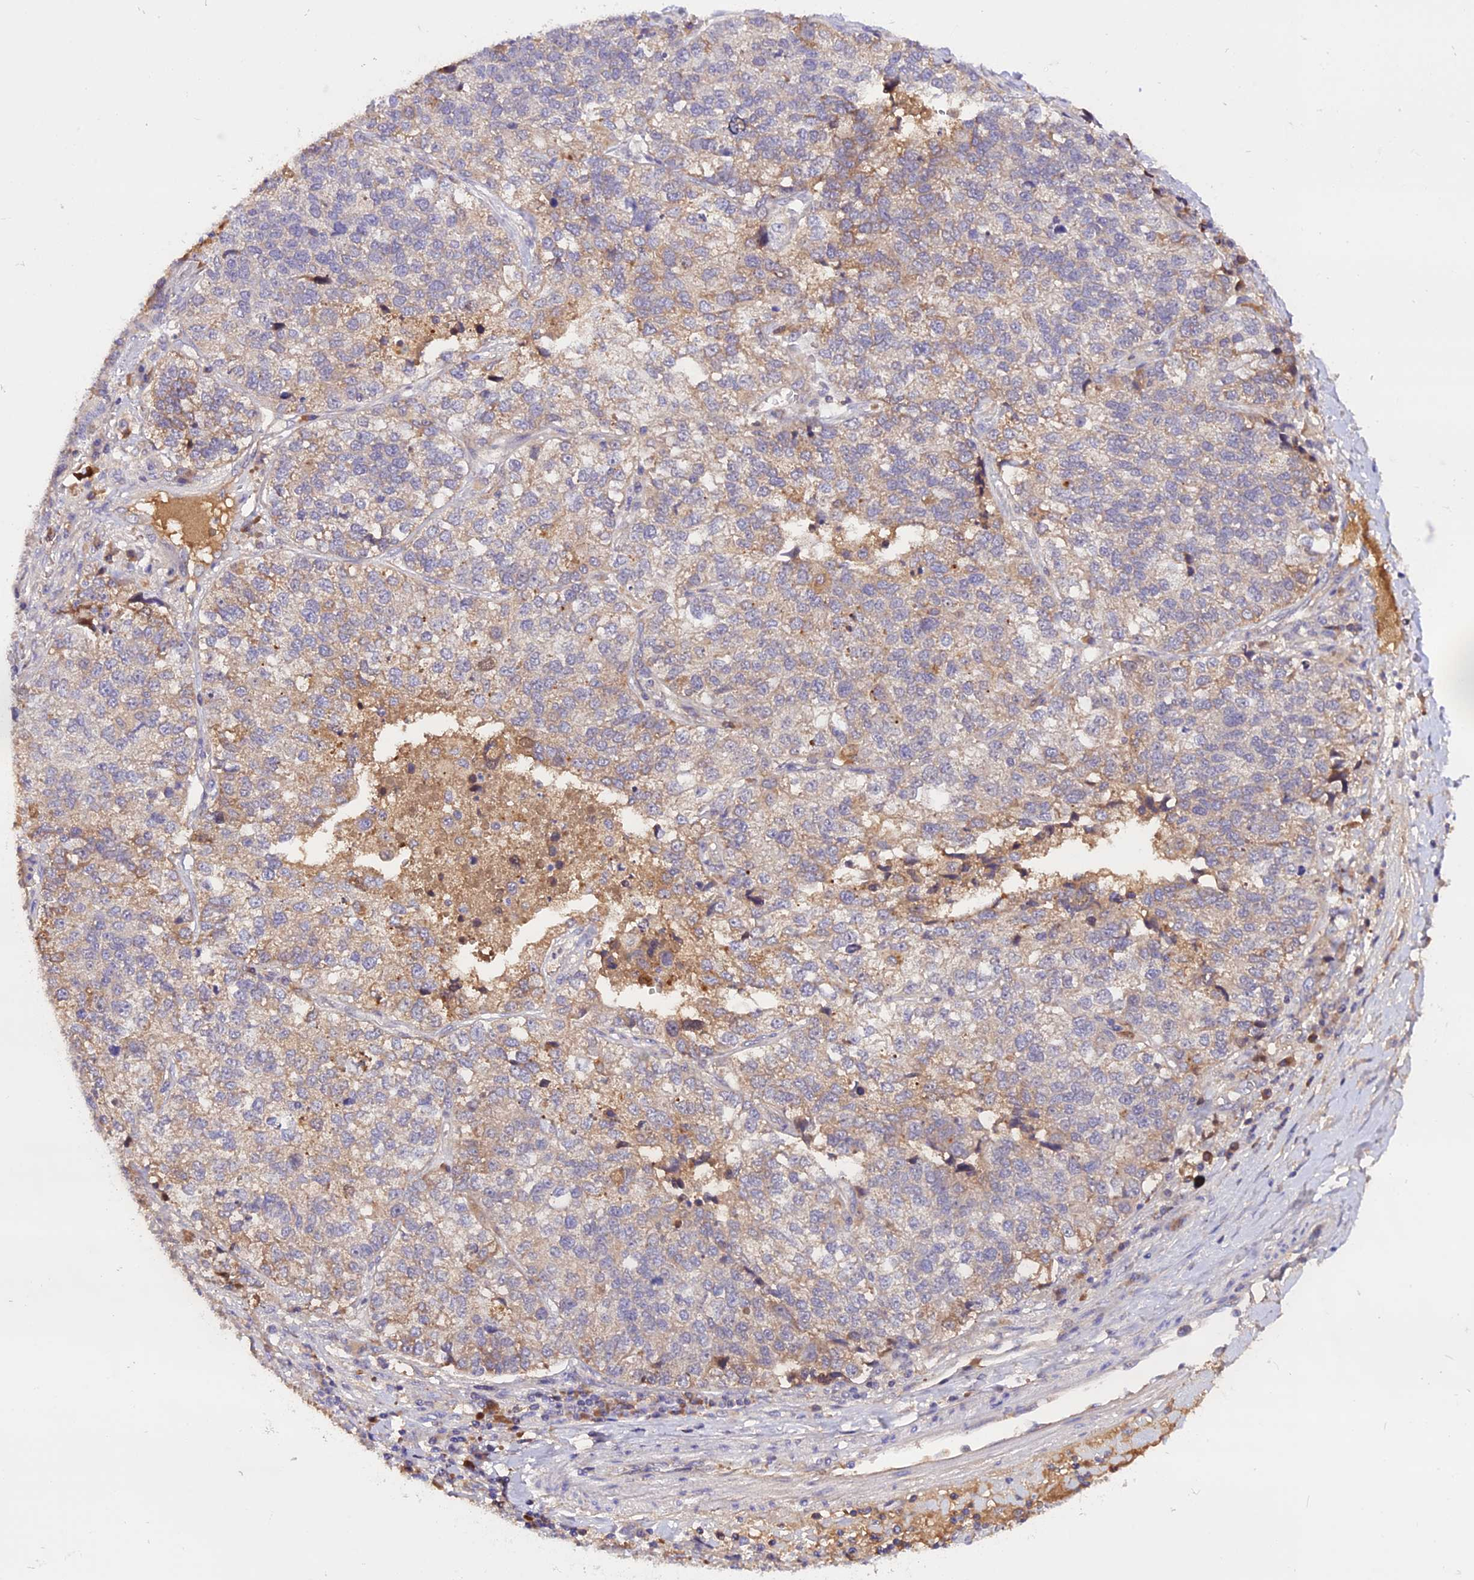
{"staining": {"intensity": "weak", "quantity": "<25%", "location": "cytoplasmic/membranous"}, "tissue": "lung cancer", "cell_type": "Tumor cells", "image_type": "cancer", "snomed": [{"axis": "morphology", "description": "Adenocarcinoma, NOS"}, {"axis": "topography", "description": "Lung"}], "caption": "An immunohistochemistry micrograph of lung cancer (adenocarcinoma) is shown. There is no staining in tumor cells of lung cancer (adenocarcinoma).", "gene": "MARK4", "patient": {"sex": "male", "age": 49}}